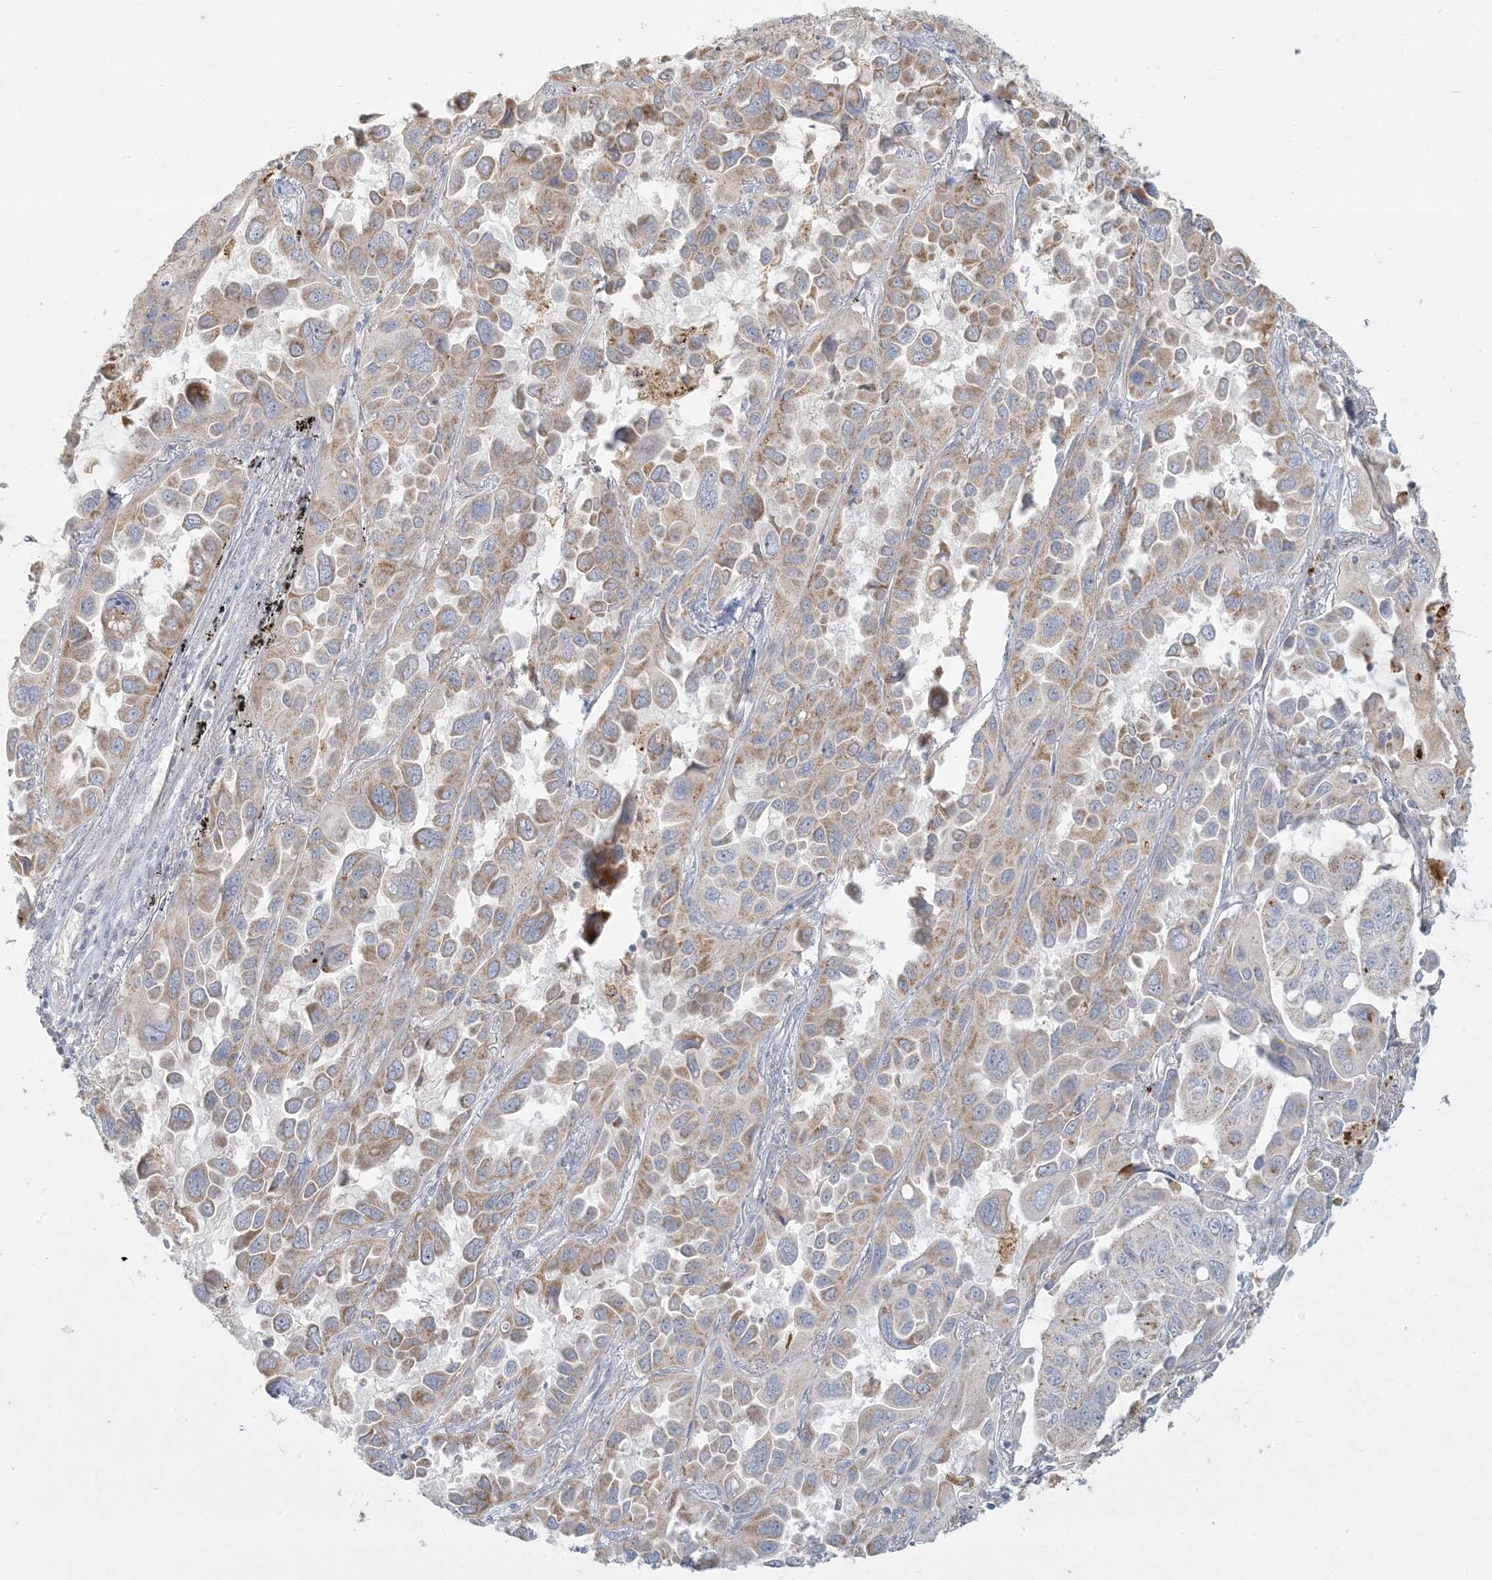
{"staining": {"intensity": "moderate", "quantity": "25%-75%", "location": "cytoplasmic/membranous"}, "tissue": "lung cancer", "cell_type": "Tumor cells", "image_type": "cancer", "snomed": [{"axis": "morphology", "description": "Adenocarcinoma, NOS"}, {"axis": "topography", "description": "Lung"}], "caption": "This photomicrograph reveals lung cancer (adenocarcinoma) stained with immunohistochemistry to label a protein in brown. The cytoplasmic/membranous of tumor cells show moderate positivity for the protein. Nuclei are counter-stained blue.", "gene": "MCAT", "patient": {"sex": "male", "age": 64}}